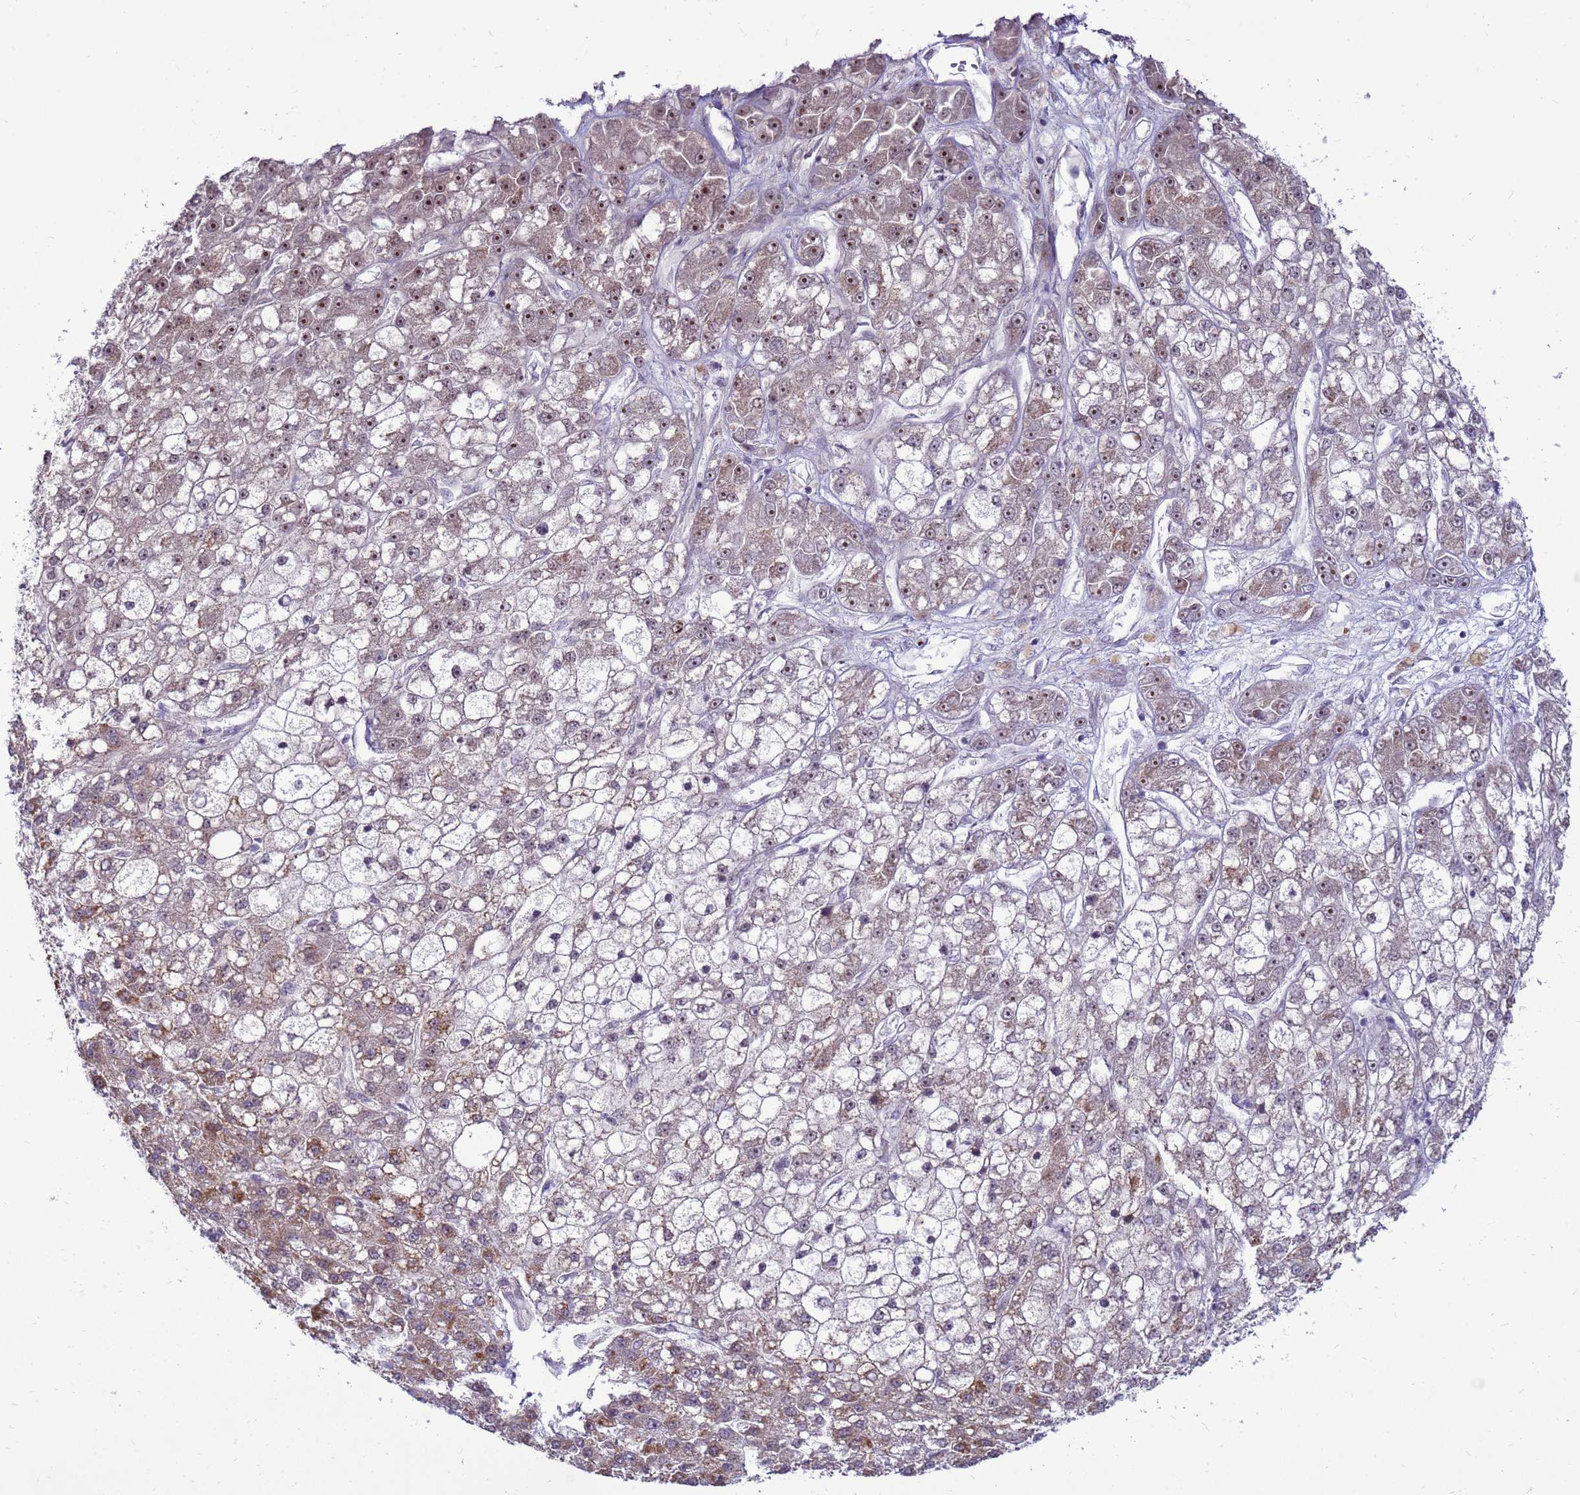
{"staining": {"intensity": "moderate", "quantity": "25%-75%", "location": "cytoplasmic/membranous,nuclear"}, "tissue": "liver cancer", "cell_type": "Tumor cells", "image_type": "cancer", "snomed": [{"axis": "morphology", "description": "Carcinoma, Hepatocellular, NOS"}, {"axis": "topography", "description": "Liver"}], "caption": "Hepatocellular carcinoma (liver) was stained to show a protein in brown. There is medium levels of moderate cytoplasmic/membranous and nuclear expression in approximately 25%-75% of tumor cells.", "gene": "C12orf43", "patient": {"sex": "male", "age": 67}}